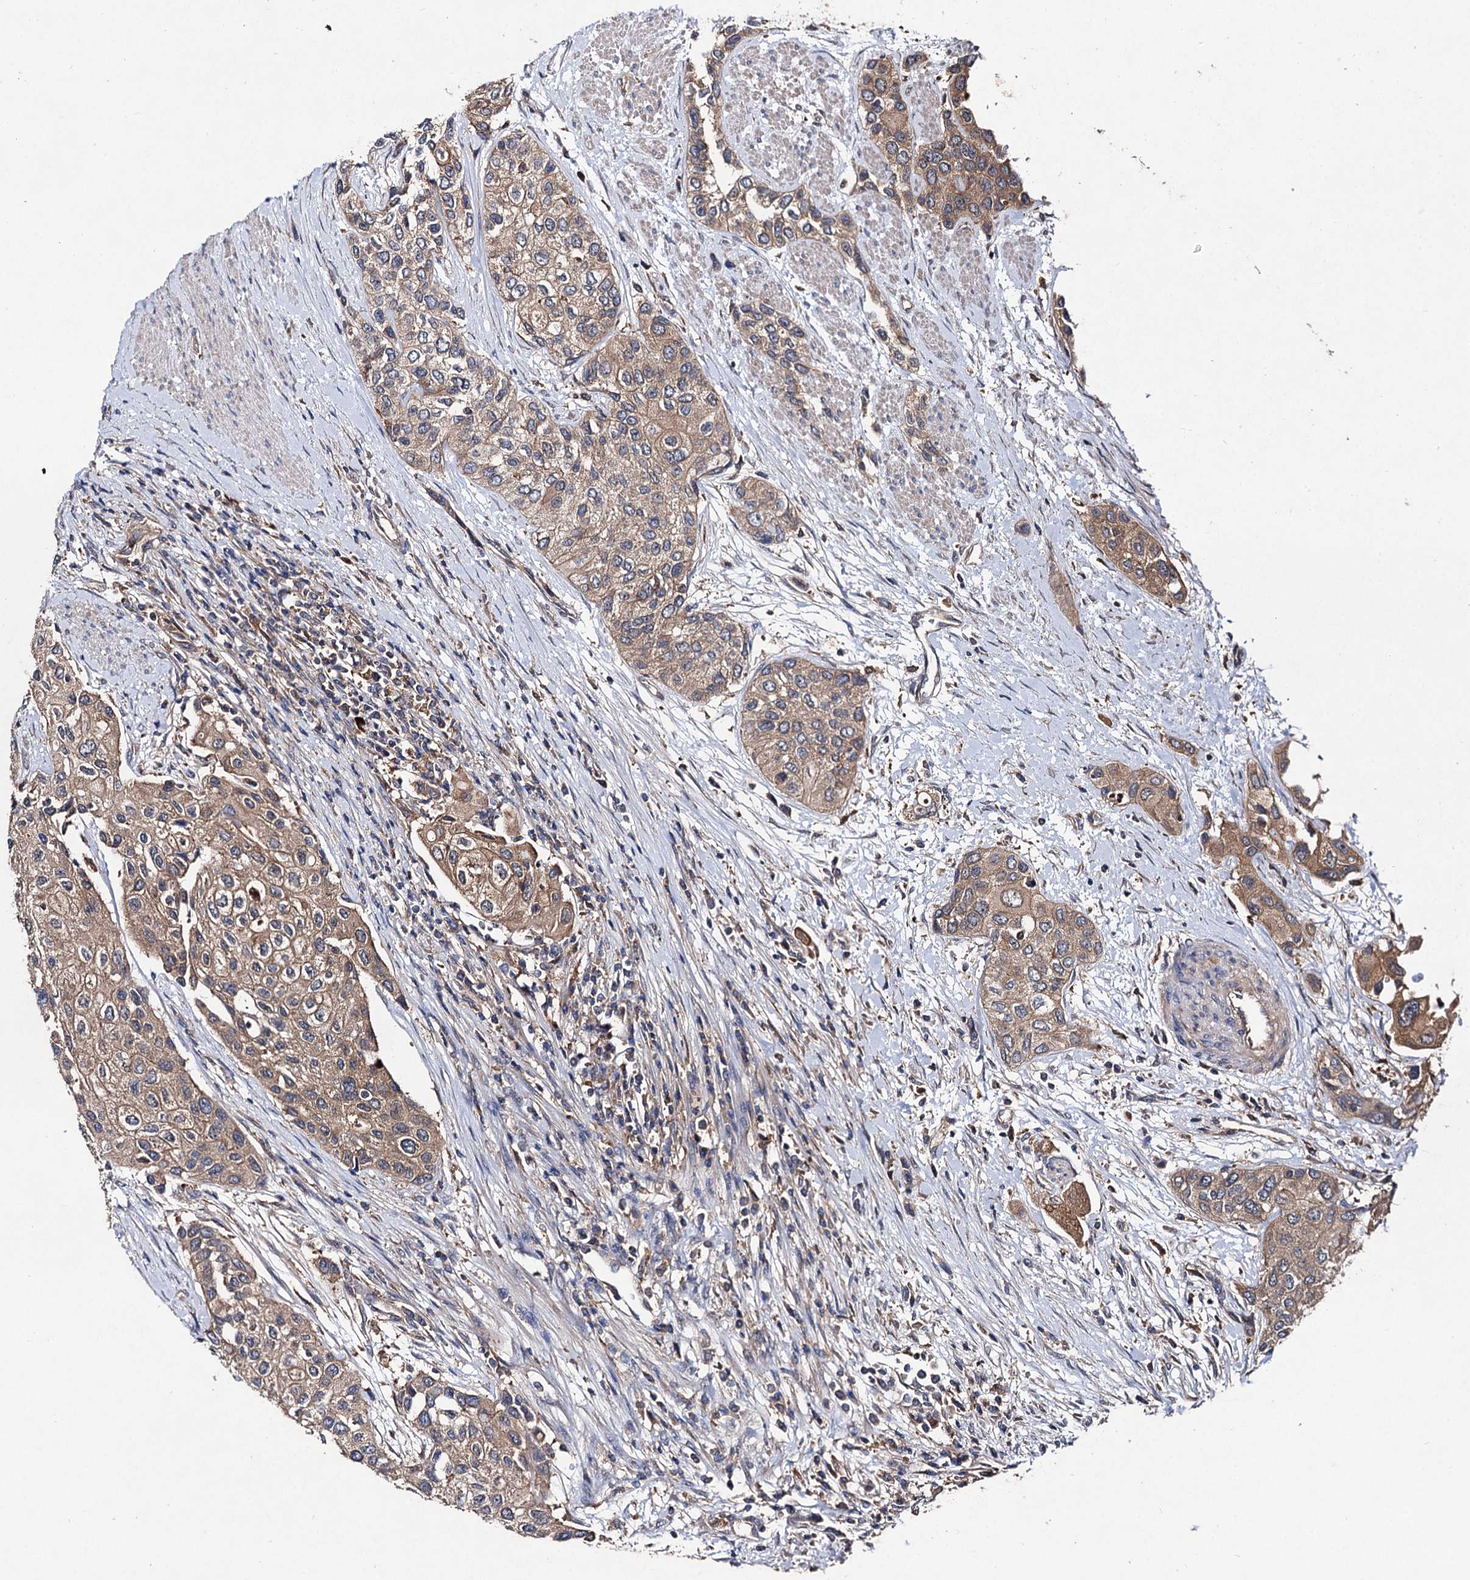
{"staining": {"intensity": "weak", "quantity": ">75%", "location": "cytoplasmic/membranous"}, "tissue": "urothelial cancer", "cell_type": "Tumor cells", "image_type": "cancer", "snomed": [{"axis": "morphology", "description": "Normal tissue, NOS"}, {"axis": "morphology", "description": "Urothelial carcinoma, High grade"}, {"axis": "topography", "description": "Vascular tissue"}, {"axis": "topography", "description": "Urinary bladder"}], "caption": "This histopathology image exhibits urothelial cancer stained with IHC to label a protein in brown. The cytoplasmic/membranous of tumor cells show weak positivity for the protein. Nuclei are counter-stained blue.", "gene": "VPS29", "patient": {"sex": "female", "age": 56}}